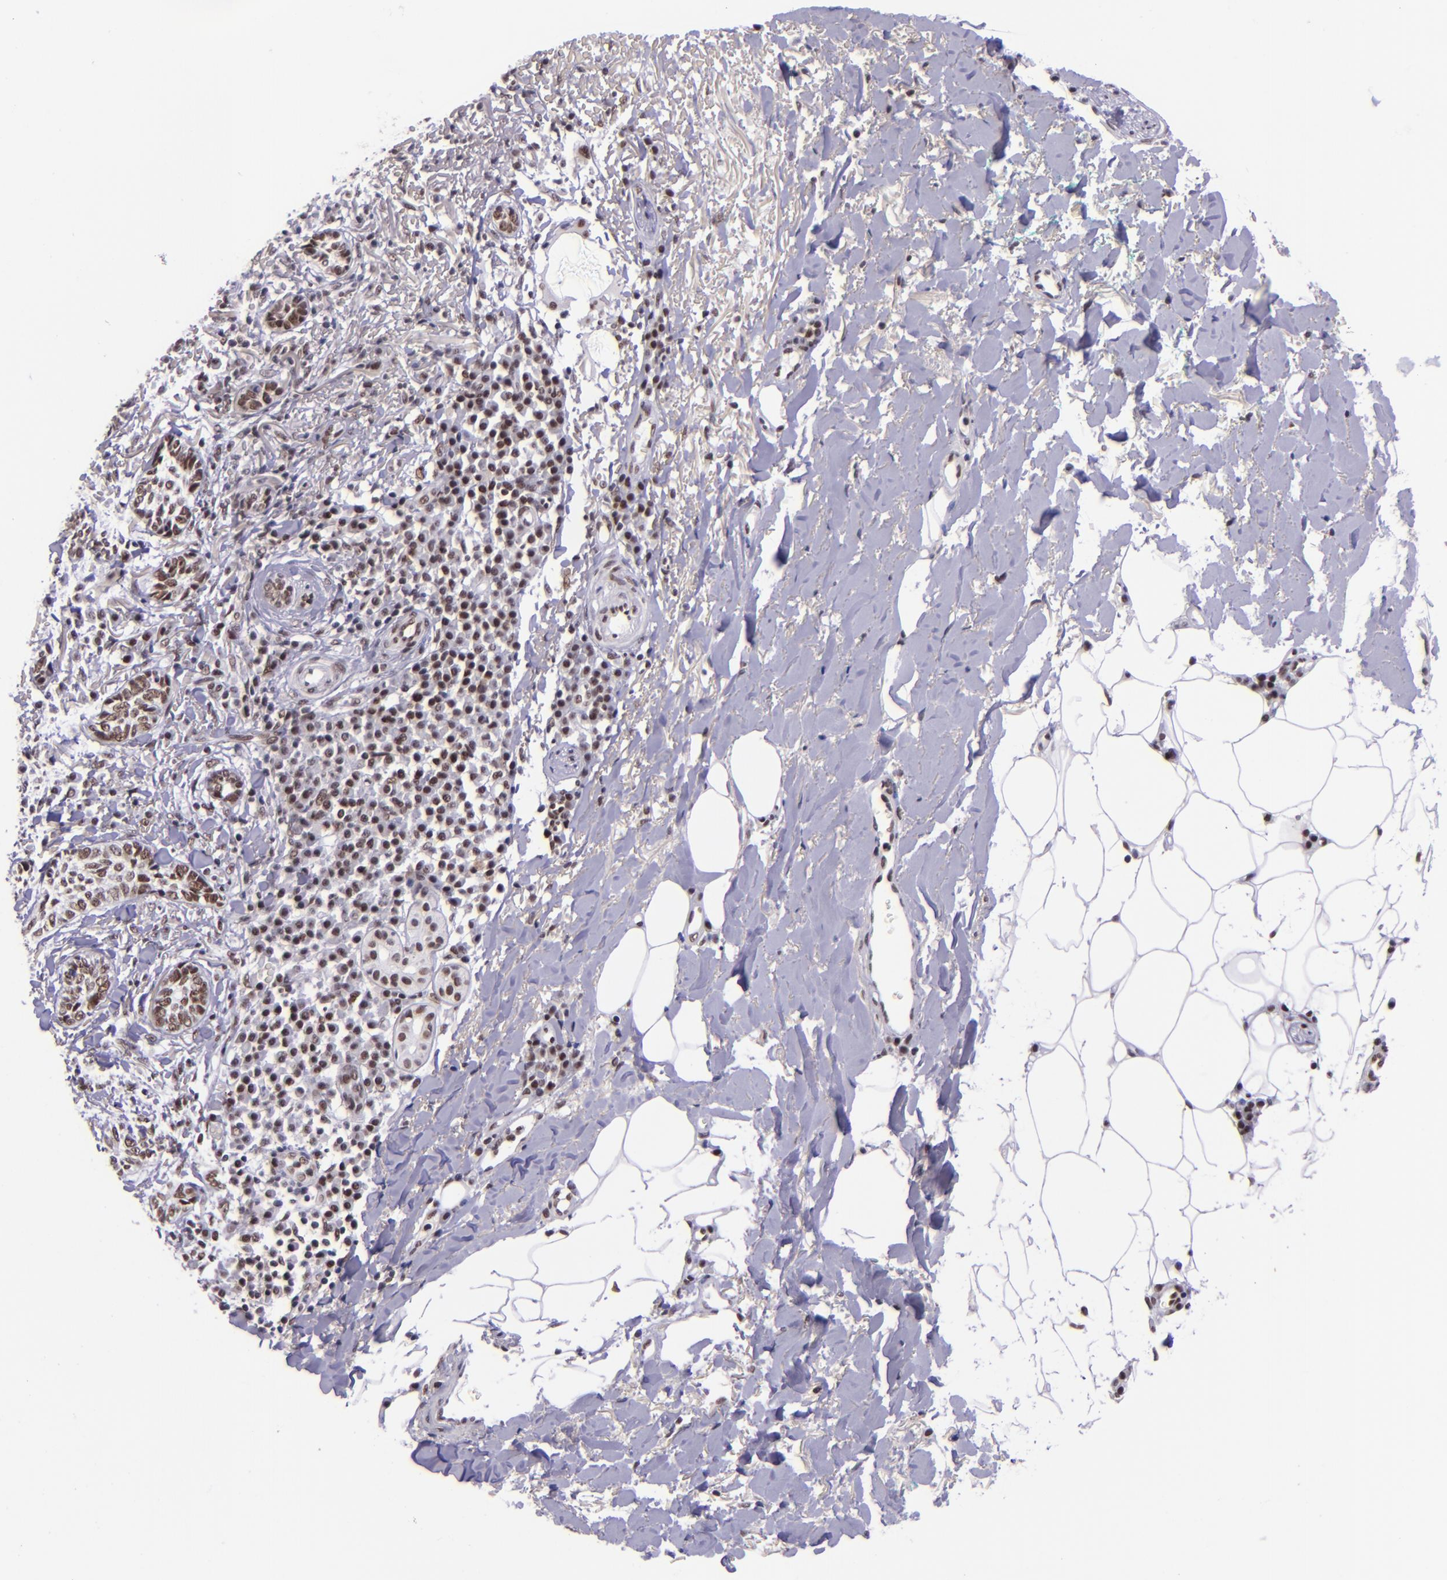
{"staining": {"intensity": "strong", "quantity": ">75%", "location": "nuclear"}, "tissue": "skin cancer", "cell_type": "Tumor cells", "image_type": "cancer", "snomed": [{"axis": "morphology", "description": "Basal cell carcinoma"}, {"axis": "topography", "description": "Skin"}], "caption": "Skin basal cell carcinoma was stained to show a protein in brown. There is high levels of strong nuclear expression in approximately >75% of tumor cells. The protein of interest is shown in brown color, while the nuclei are stained blue.", "gene": "GPKOW", "patient": {"sex": "female", "age": 89}}